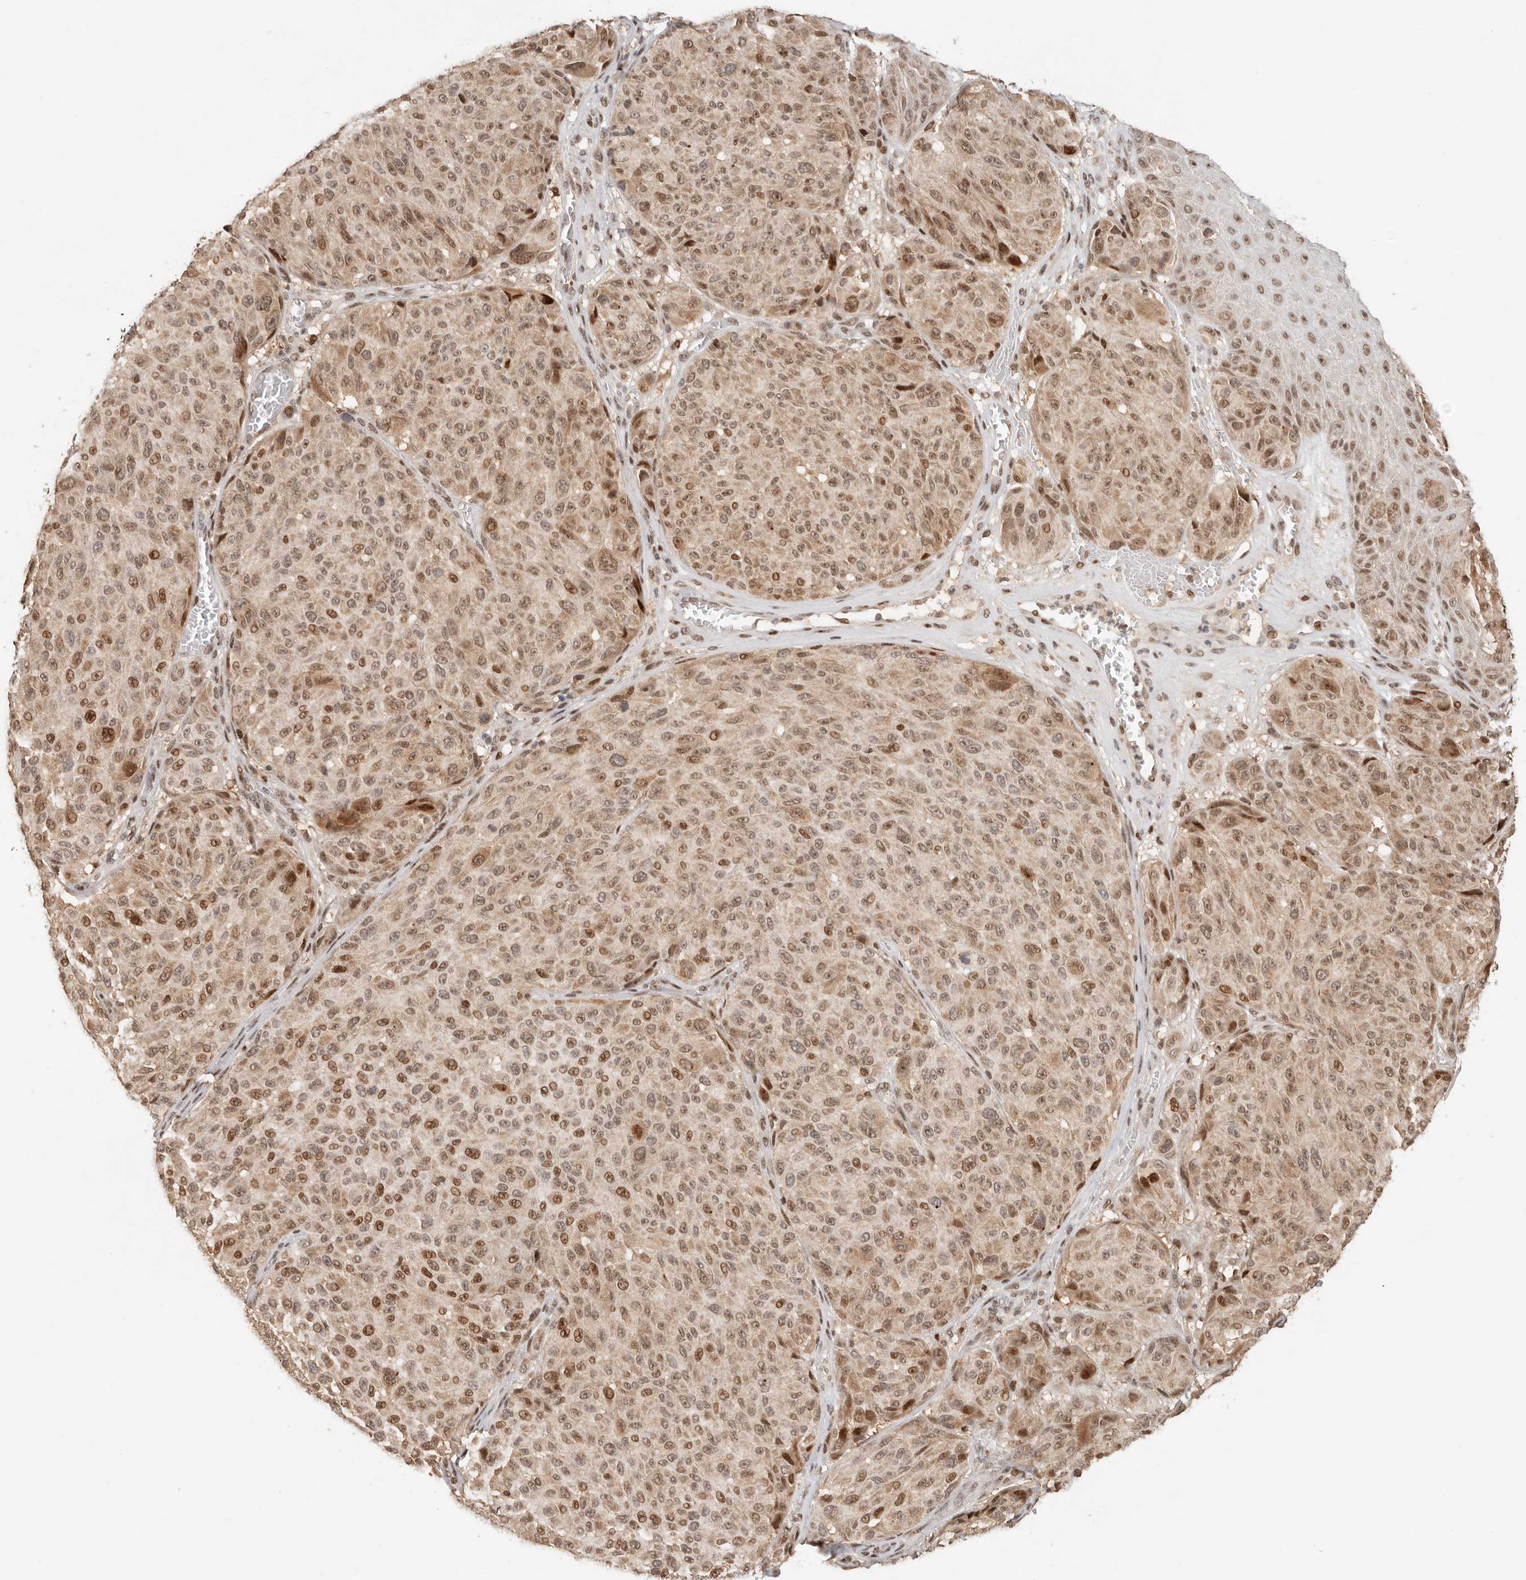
{"staining": {"intensity": "moderate", "quantity": ">75%", "location": "nuclear"}, "tissue": "melanoma", "cell_type": "Tumor cells", "image_type": "cancer", "snomed": [{"axis": "morphology", "description": "Malignant melanoma, NOS"}, {"axis": "topography", "description": "Skin"}], "caption": "Immunohistochemistry staining of malignant melanoma, which exhibits medium levels of moderate nuclear expression in about >75% of tumor cells indicating moderate nuclear protein expression. The staining was performed using DAB (brown) for protein detection and nuclei were counterstained in hematoxylin (blue).", "gene": "NPAS2", "patient": {"sex": "male", "age": 83}}